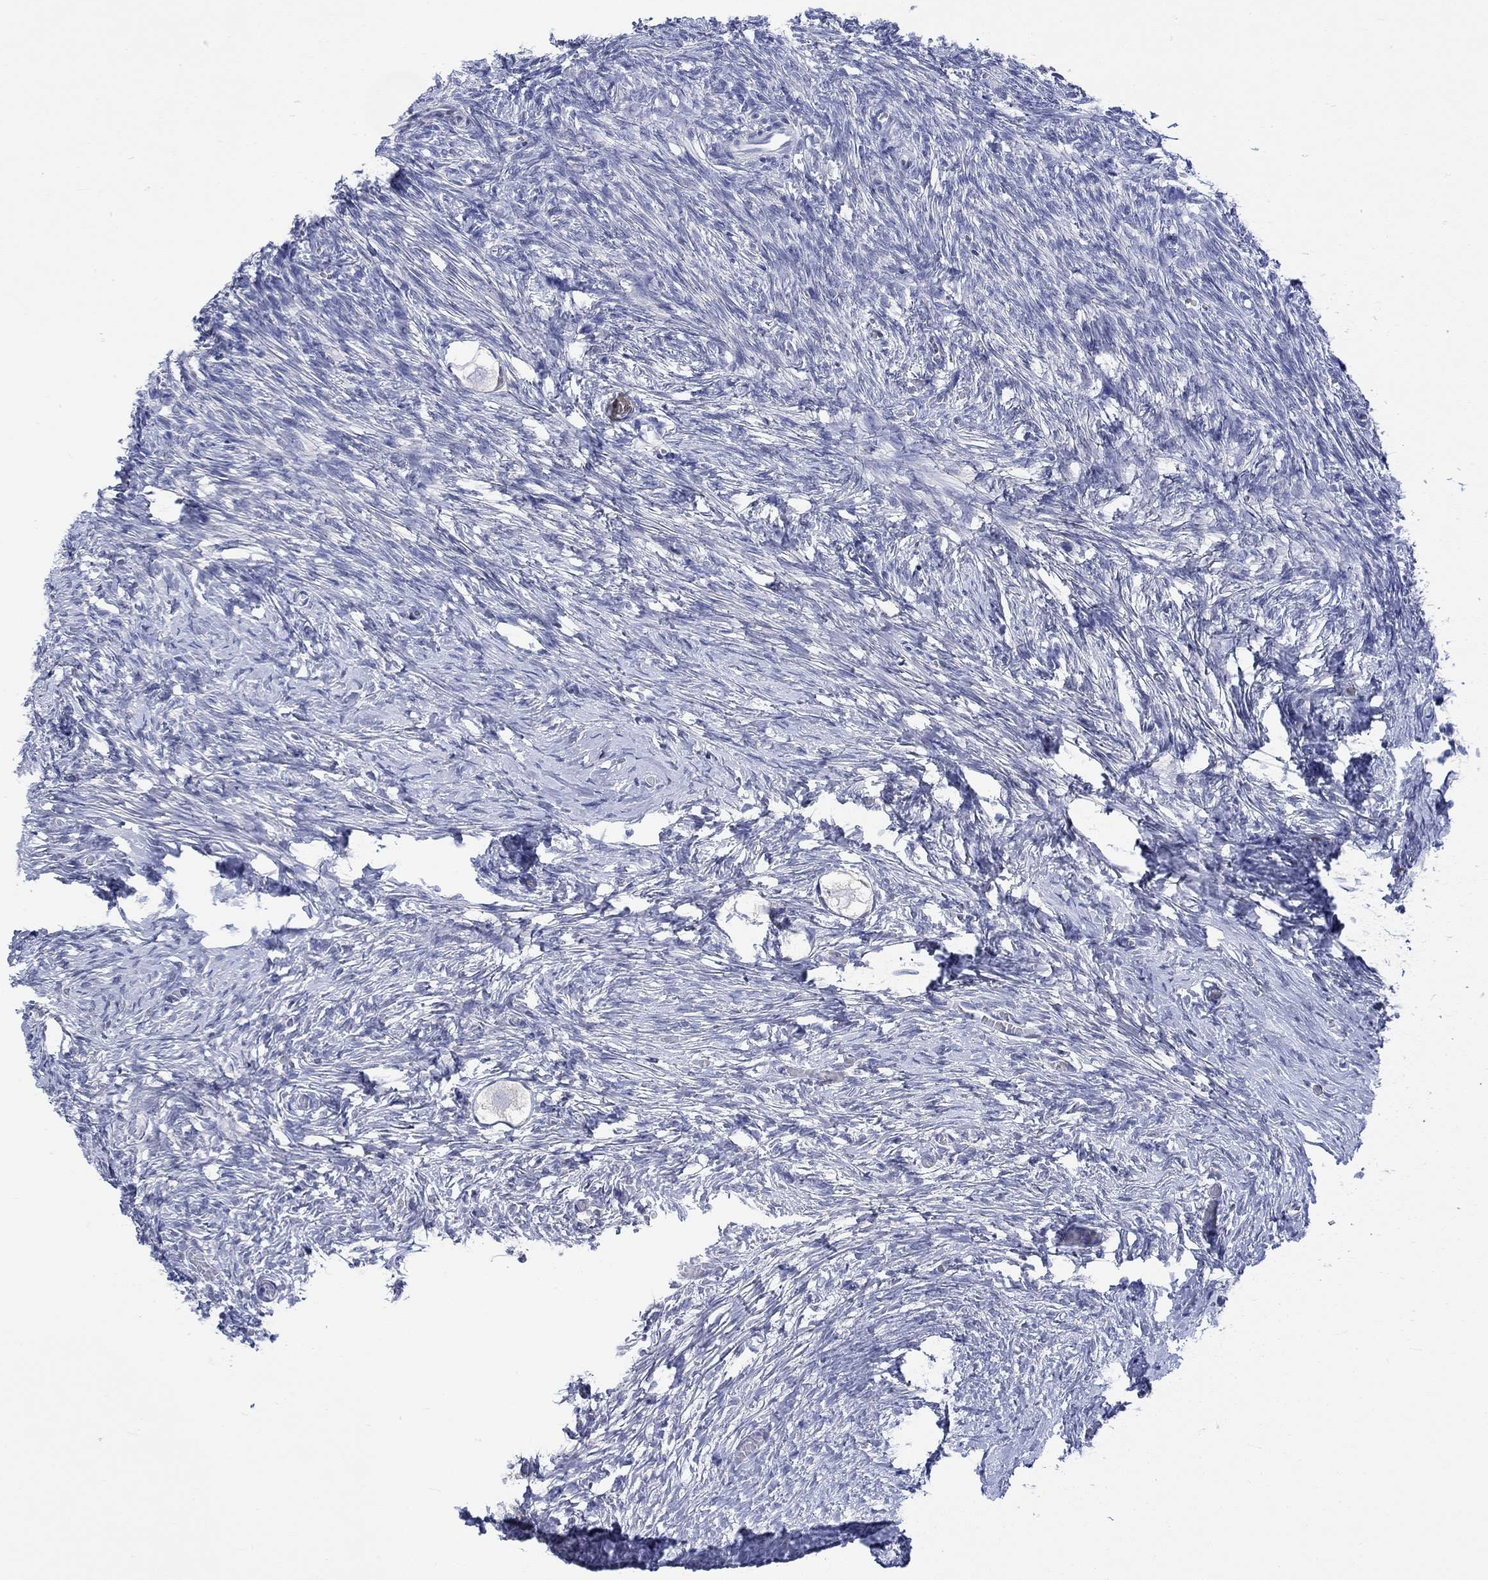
{"staining": {"intensity": "negative", "quantity": "none", "location": "none"}, "tissue": "ovary", "cell_type": "Follicle cells", "image_type": "normal", "snomed": [{"axis": "morphology", "description": "Normal tissue, NOS"}, {"axis": "topography", "description": "Ovary"}], "caption": "DAB immunohistochemical staining of unremarkable ovary demonstrates no significant staining in follicle cells.", "gene": "MSI1", "patient": {"sex": "female", "age": 27}}